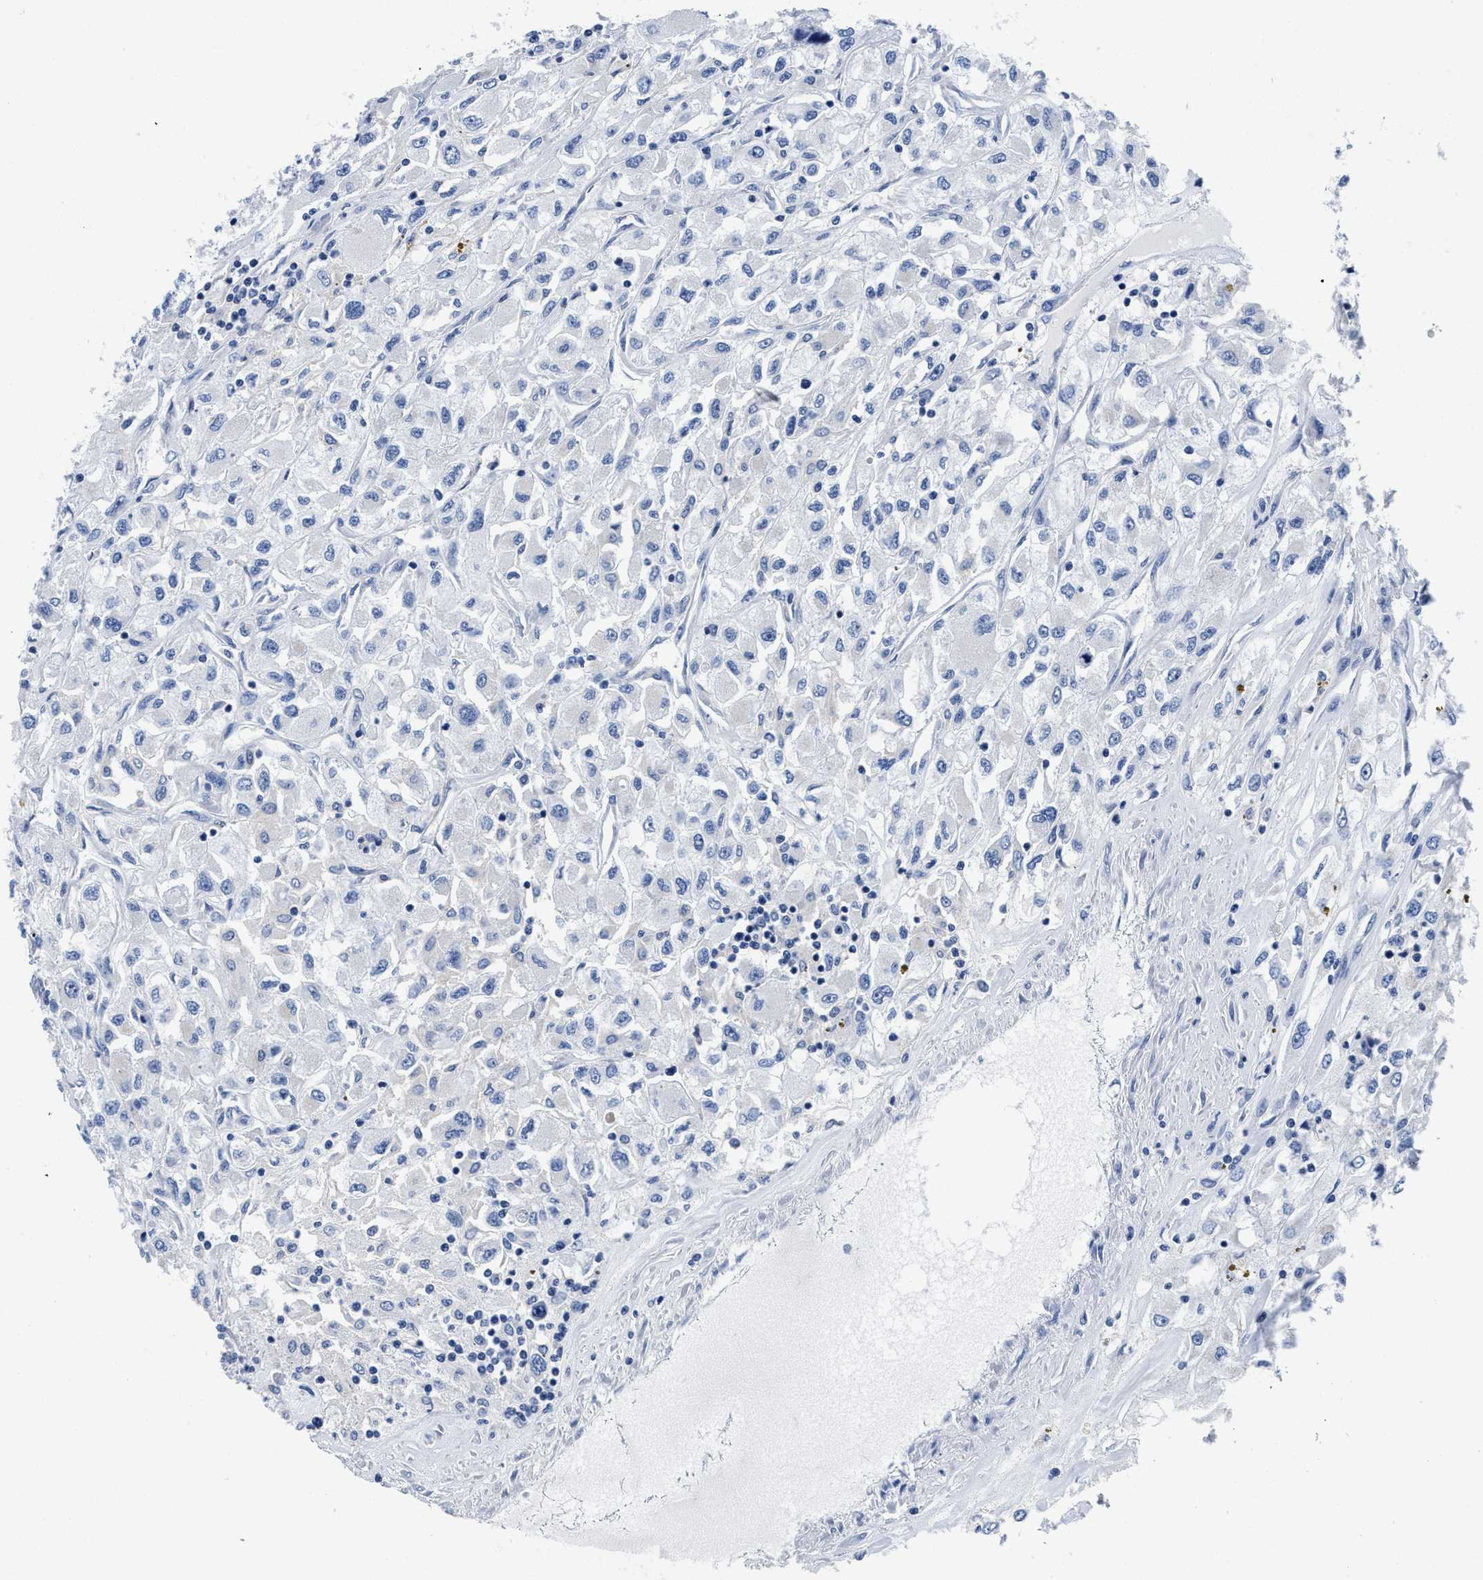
{"staining": {"intensity": "negative", "quantity": "none", "location": "none"}, "tissue": "renal cancer", "cell_type": "Tumor cells", "image_type": "cancer", "snomed": [{"axis": "morphology", "description": "Adenocarcinoma, NOS"}, {"axis": "topography", "description": "Kidney"}], "caption": "Human renal adenocarcinoma stained for a protein using immunohistochemistry displays no staining in tumor cells.", "gene": "SLC35F1", "patient": {"sex": "female", "age": 52}}